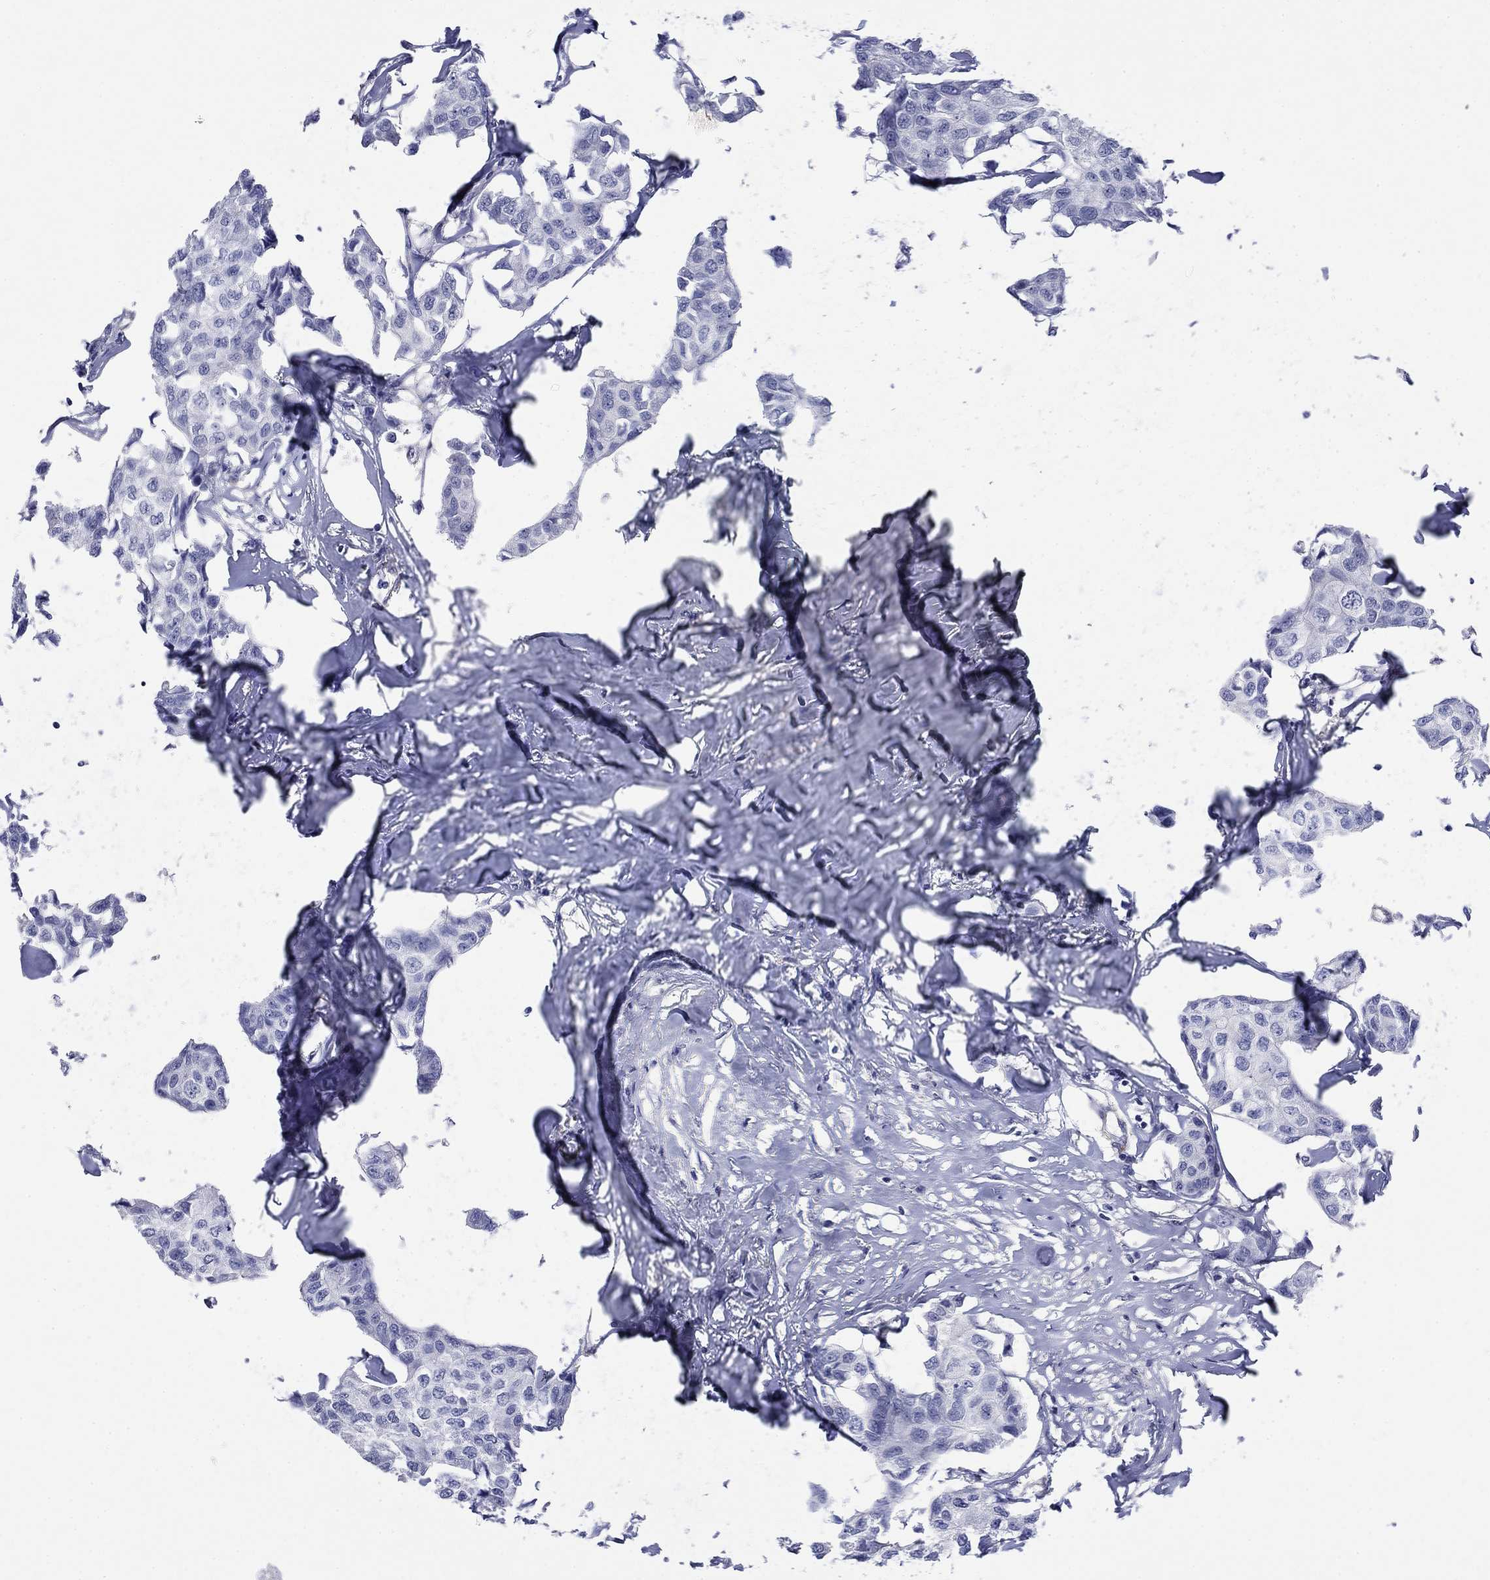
{"staining": {"intensity": "negative", "quantity": "none", "location": "none"}, "tissue": "breast cancer", "cell_type": "Tumor cells", "image_type": "cancer", "snomed": [{"axis": "morphology", "description": "Duct carcinoma"}, {"axis": "topography", "description": "Breast"}], "caption": "IHC of breast cancer displays no staining in tumor cells. (Stains: DAB (3,3'-diaminobenzidine) immunohistochemistry with hematoxylin counter stain, Microscopy: brightfield microscopy at high magnification).", "gene": "PTPRZ1", "patient": {"sex": "female", "age": 80}}